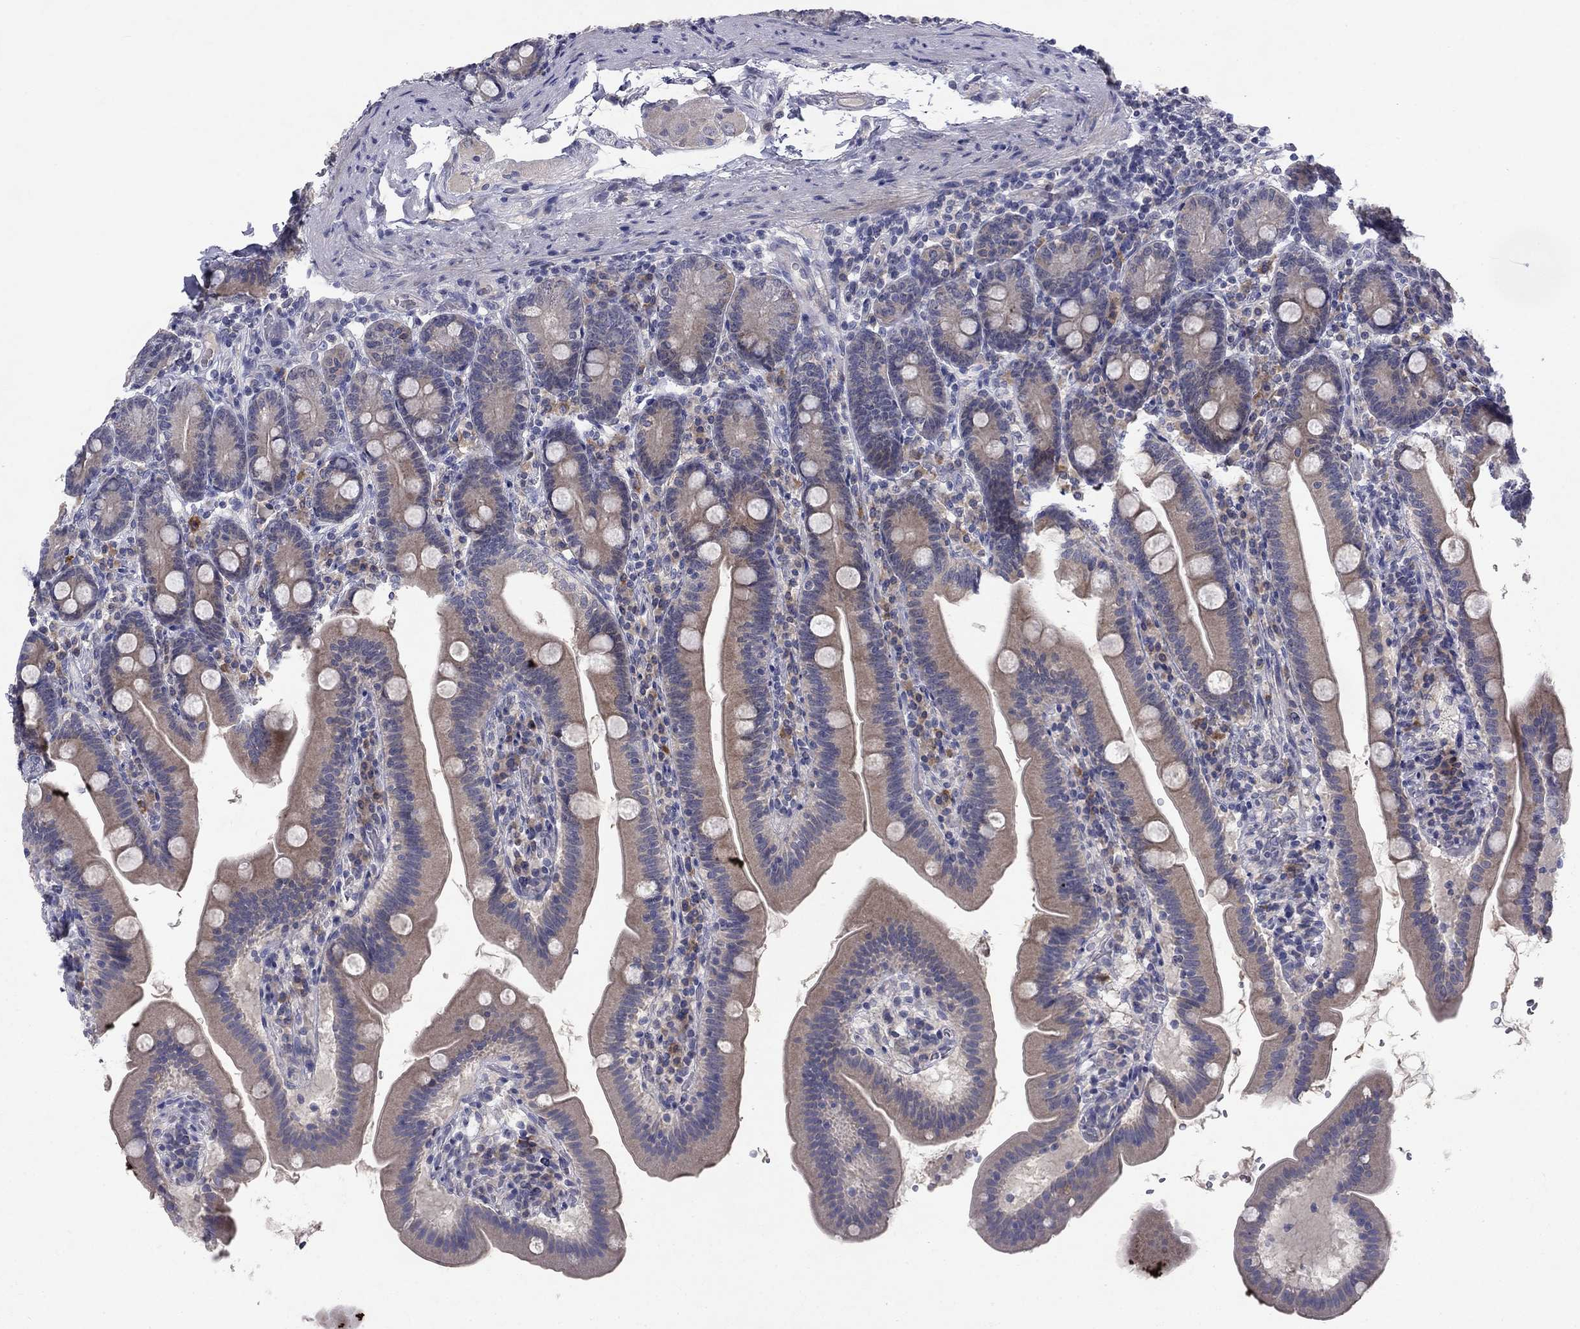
{"staining": {"intensity": "moderate", "quantity": "25%-75%", "location": "cytoplasmic/membranous"}, "tissue": "duodenum", "cell_type": "Glandular cells", "image_type": "normal", "snomed": [{"axis": "morphology", "description": "Normal tissue, NOS"}, {"axis": "topography", "description": "Duodenum"}], "caption": "IHC micrograph of benign duodenum: duodenum stained using immunohistochemistry (IHC) shows medium levels of moderate protein expression localized specifically in the cytoplasmic/membranous of glandular cells, appearing as a cytoplasmic/membranous brown color.", "gene": "CACNA1A", "patient": {"sex": "female", "age": 67}}